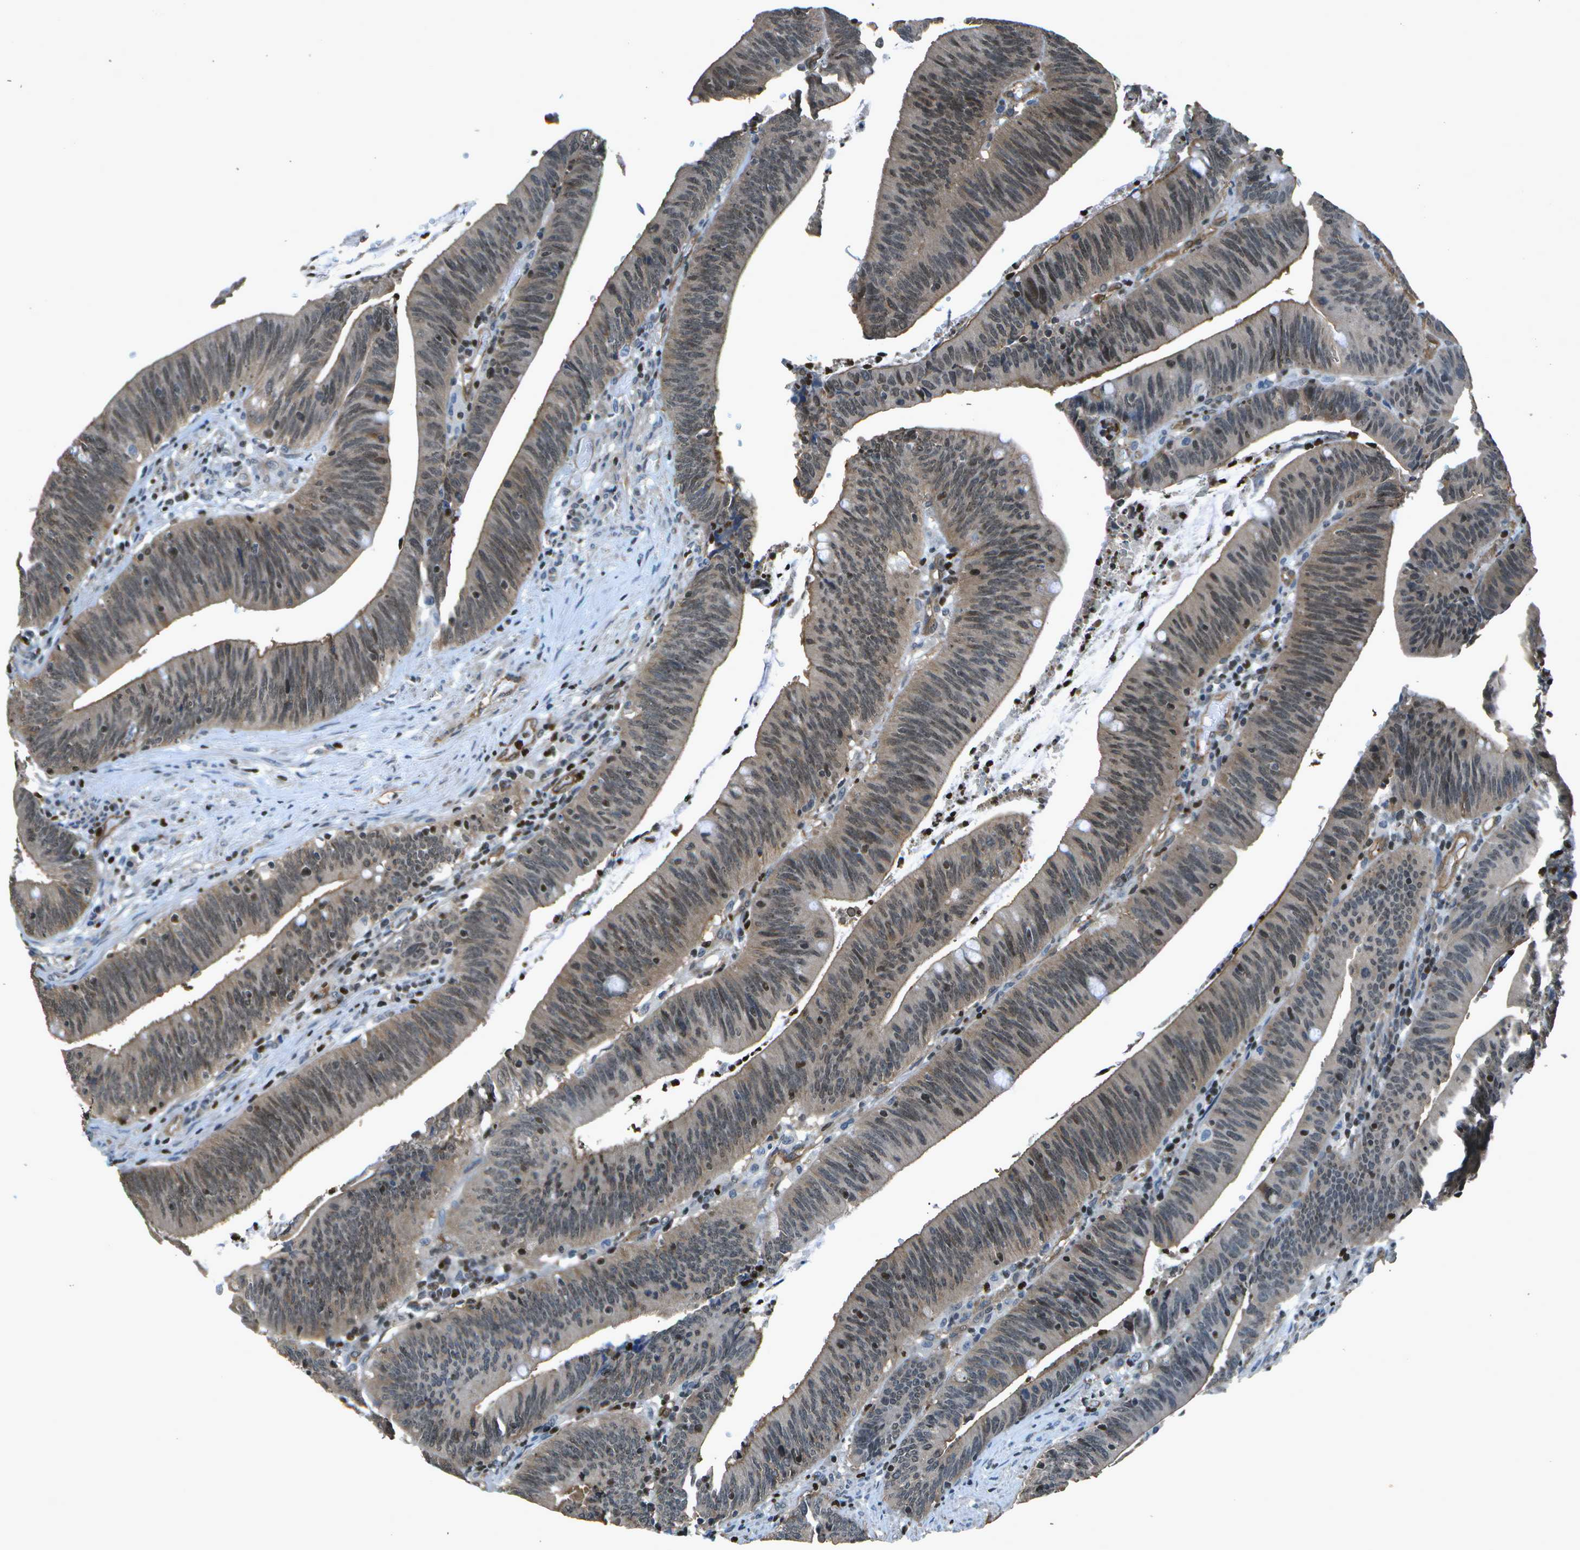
{"staining": {"intensity": "moderate", "quantity": "25%-75%", "location": "cytoplasmic/membranous,nuclear"}, "tissue": "colorectal cancer", "cell_type": "Tumor cells", "image_type": "cancer", "snomed": [{"axis": "morphology", "description": "Normal tissue, NOS"}, {"axis": "morphology", "description": "Adenocarcinoma, NOS"}, {"axis": "topography", "description": "Rectum"}], "caption": "High-magnification brightfield microscopy of colorectal adenocarcinoma stained with DAB (brown) and counterstained with hematoxylin (blue). tumor cells exhibit moderate cytoplasmic/membranous and nuclear positivity is identified in approximately25%-75% of cells. (DAB IHC with brightfield microscopy, high magnification).", "gene": "PDLIM1", "patient": {"sex": "female", "age": 66}}